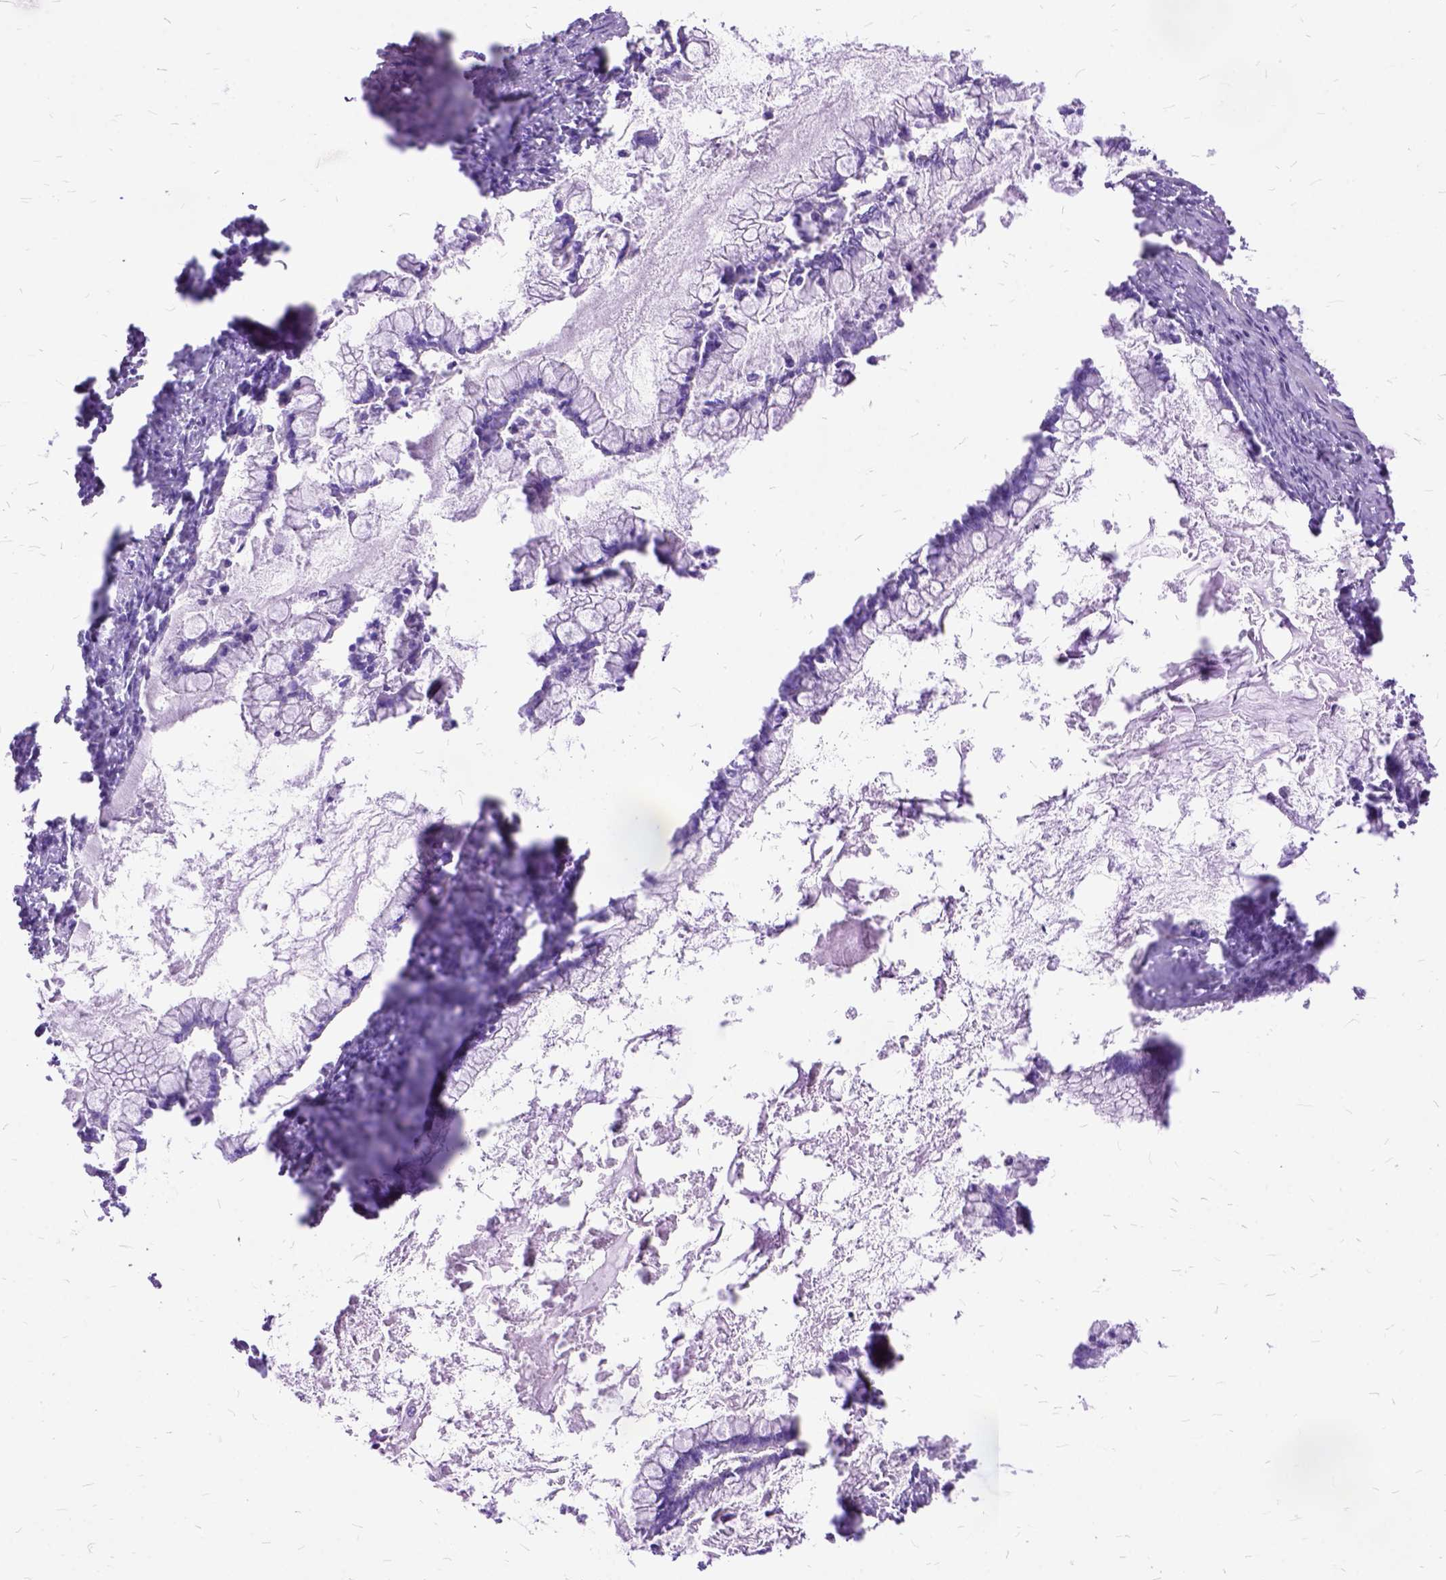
{"staining": {"intensity": "negative", "quantity": "none", "location": "none"}, "tissue": "ovarian cancer", "cell_type": "Tumor cells", "image_type": "cancer", "snomed": [{"axis": "morphology", "description": "Cystadenocarcinoma, mucinous, NOS"}, {"axis": "topography", "description": "Ovary"}], "caption": "The immunohistochemistry (IHC) histopathology image has no significant expression in tumor cells of ovarian cancer tissue.", "gene": "ARL9", "patient": {"sex": "female", "age": 67}}